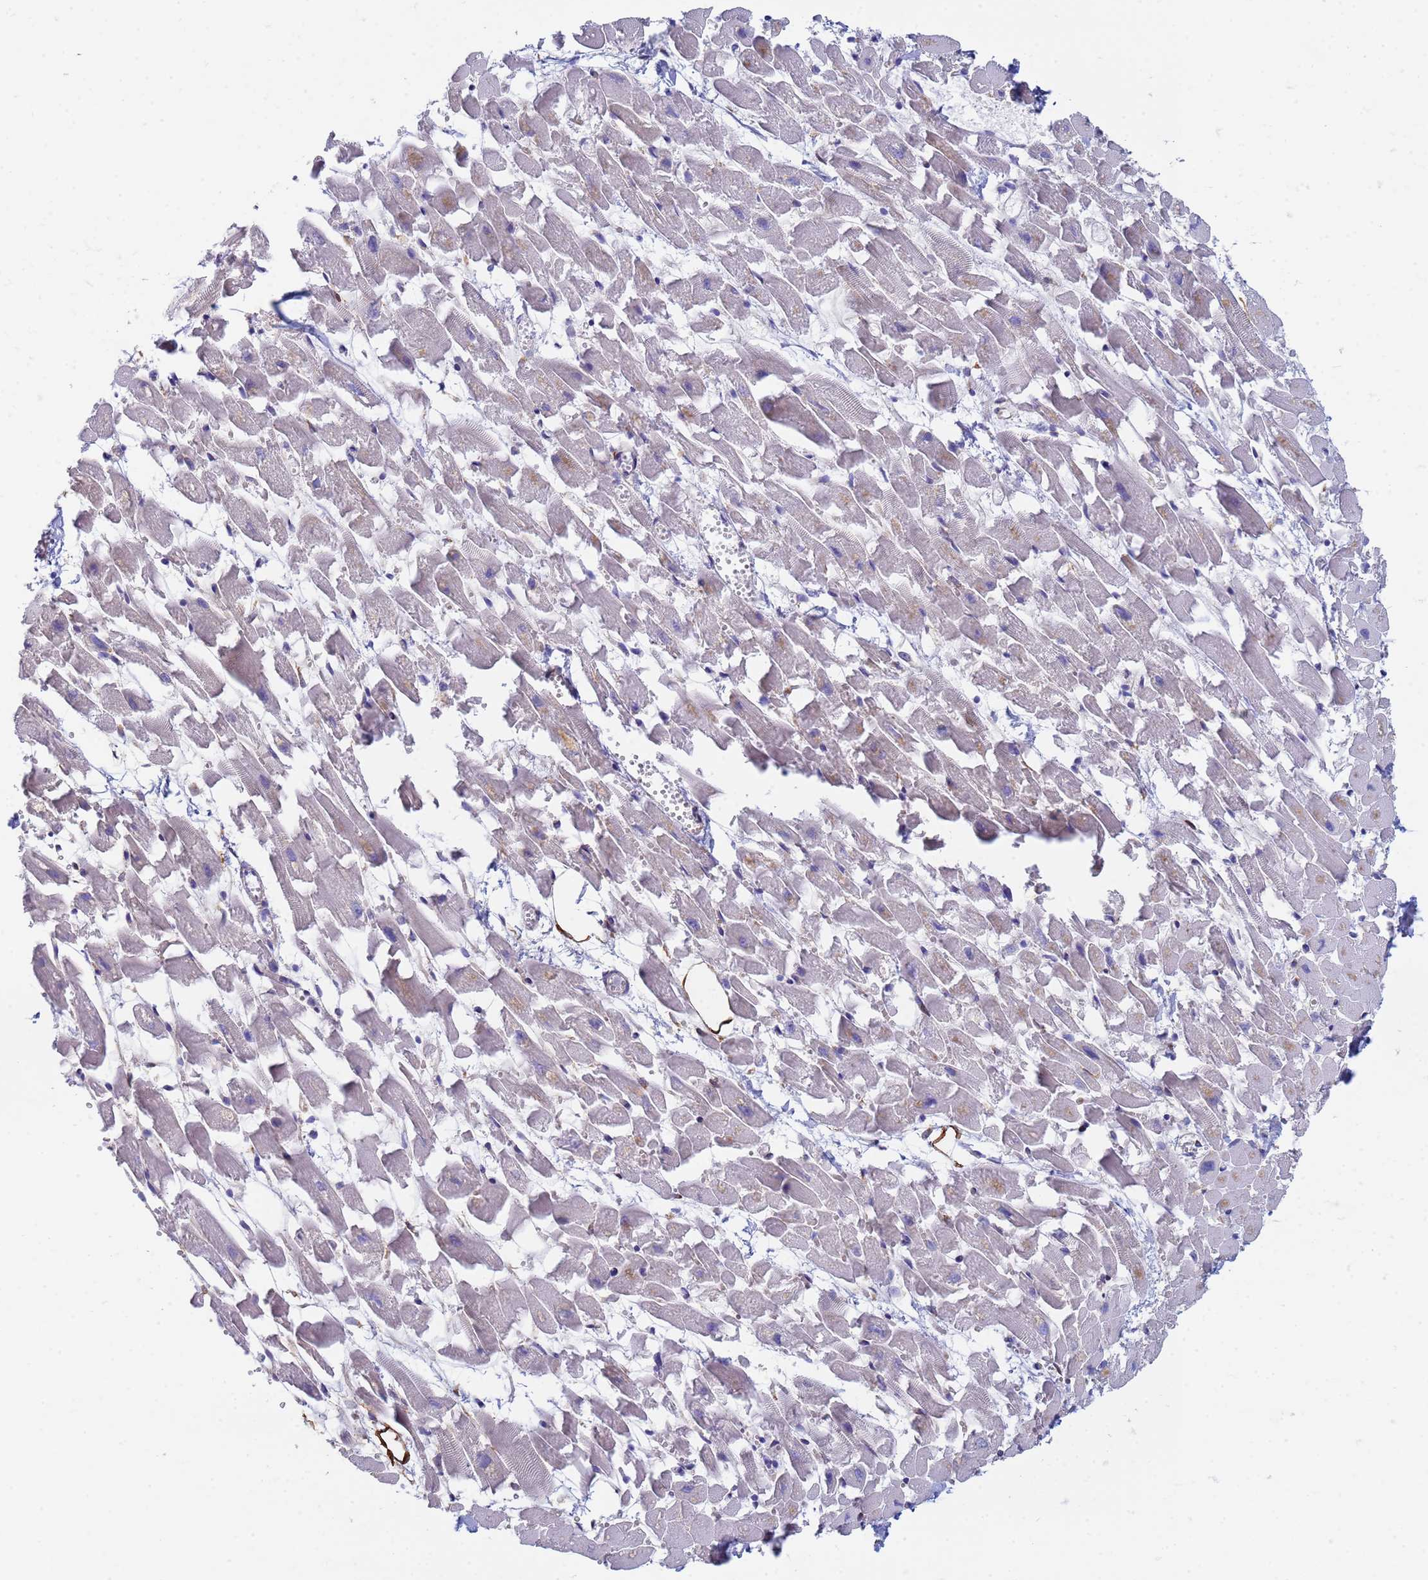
{"staining": {"intensity": "weak", "quantity": "25%-75%", "location": "cytoplasmic/membranous"}, "tissue": "heart muscle", "cell_type": "Cardiomyocytes", "image_type": "normal", "snomed": [{"axis": "morphology", "description": "Normal tissue, NOS"}, {"axis": "topography", "description": "Heart"}], "caption": "An image showing weak cytoplasmic/membranous expression in about 25%-75% of cardiomyocytes in normal heart muscle, as visualized by brown immunohistochemical staining.", "gene": "GDAP2", "patient": {"sex": "female", "age": 64}}